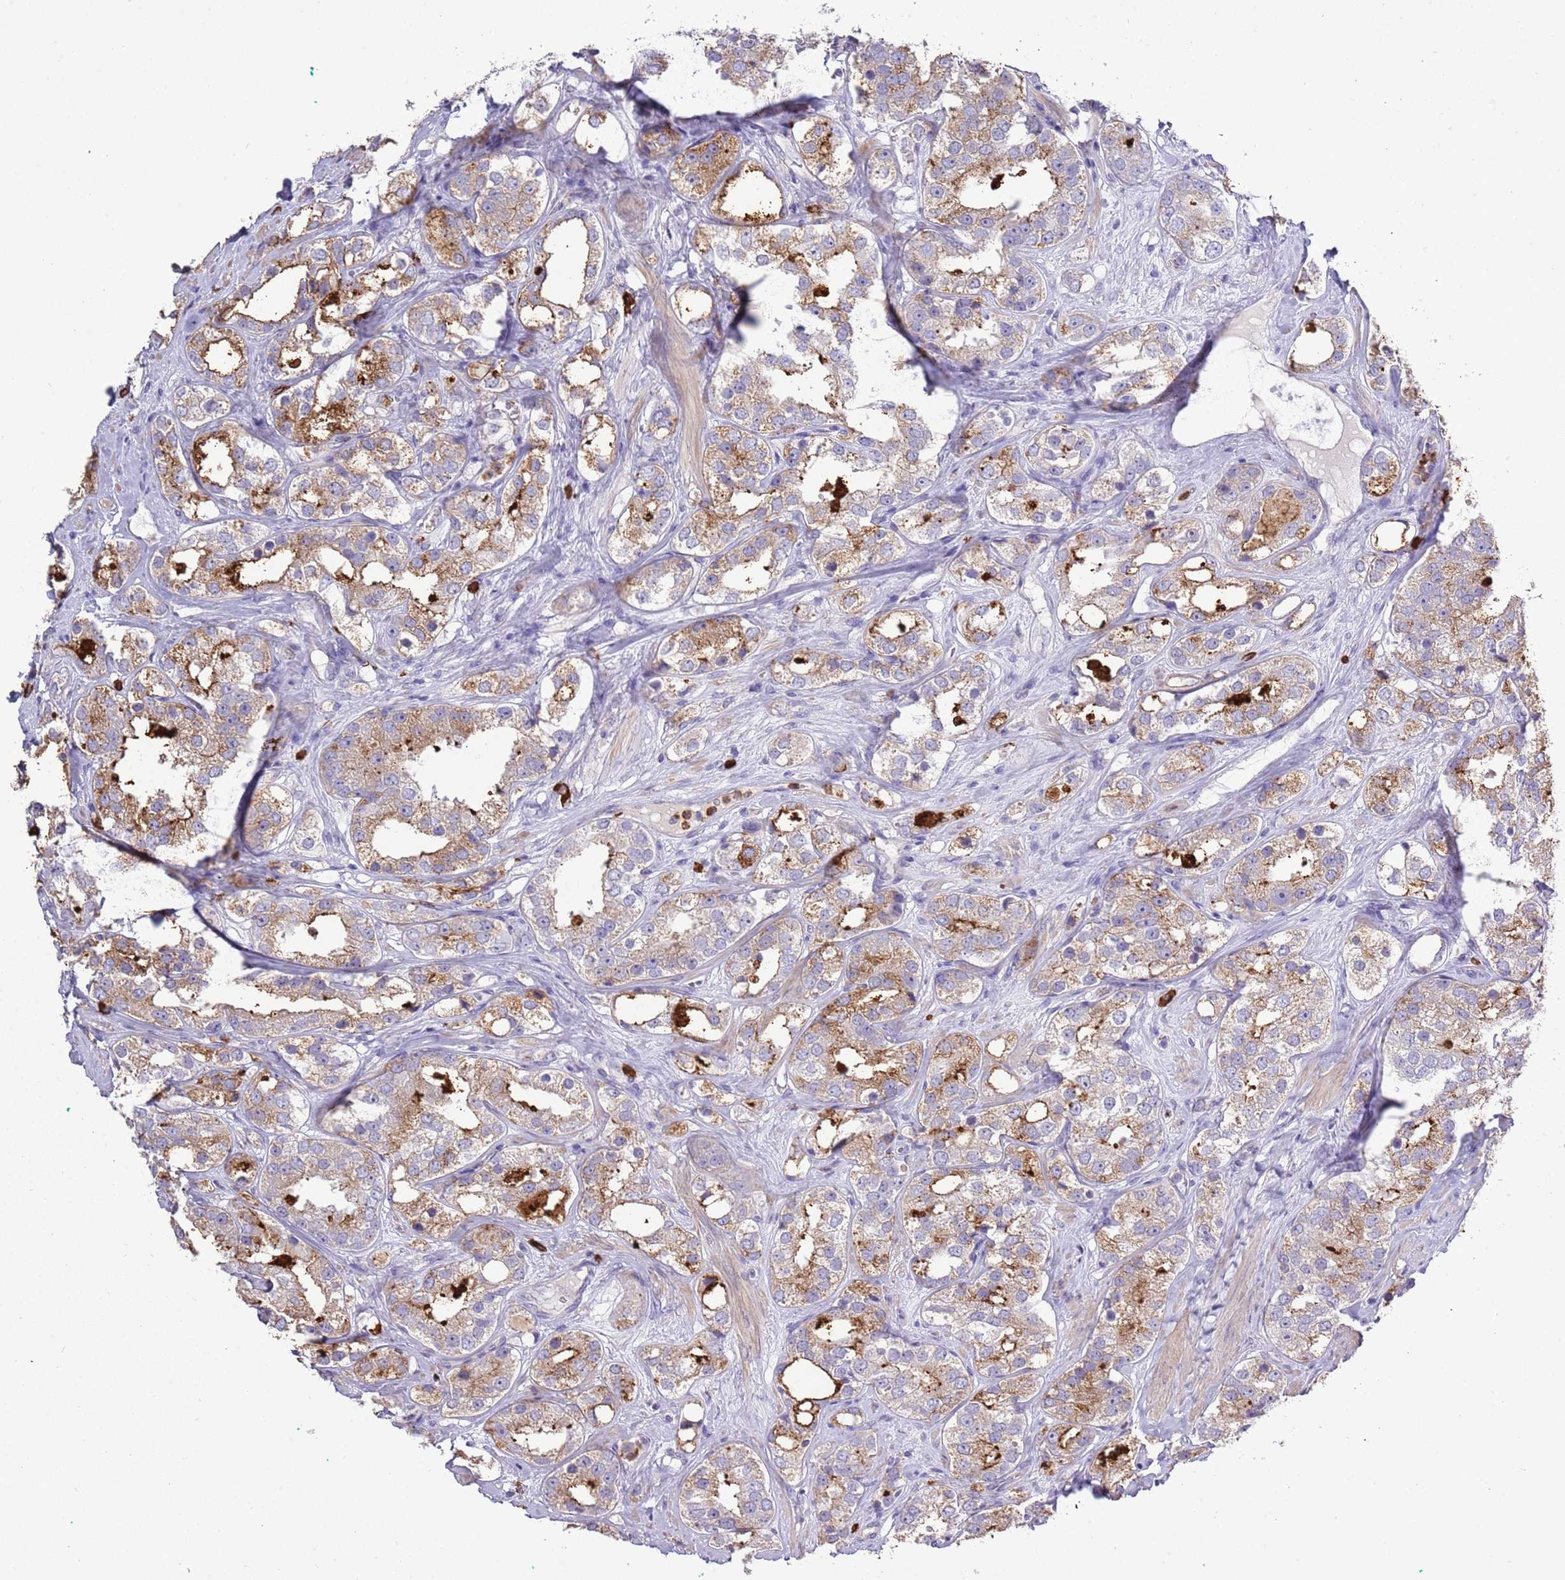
{"staining": {"intensity": "moderate", "quantity": ">75%", "location": "cytoplasmic/membranous"}, "tissue": "prostate cancer", "cell_type": "Tumor cells", "image_type": "cancer", "snomed": [{"axis": "morphology", "description": "Adenocarcinoma, NOS"}, {"axis": "topography", "description": "Prostate"}], "caption": "Immunohistochemical staining of human prostate cancer exhibits medium levels of moderate cytoplasmic/membranous protein staining in approximately >75% of tumor cells.", "gene": "P2RY13", "patient": {"sex": "male", "age": 79}}